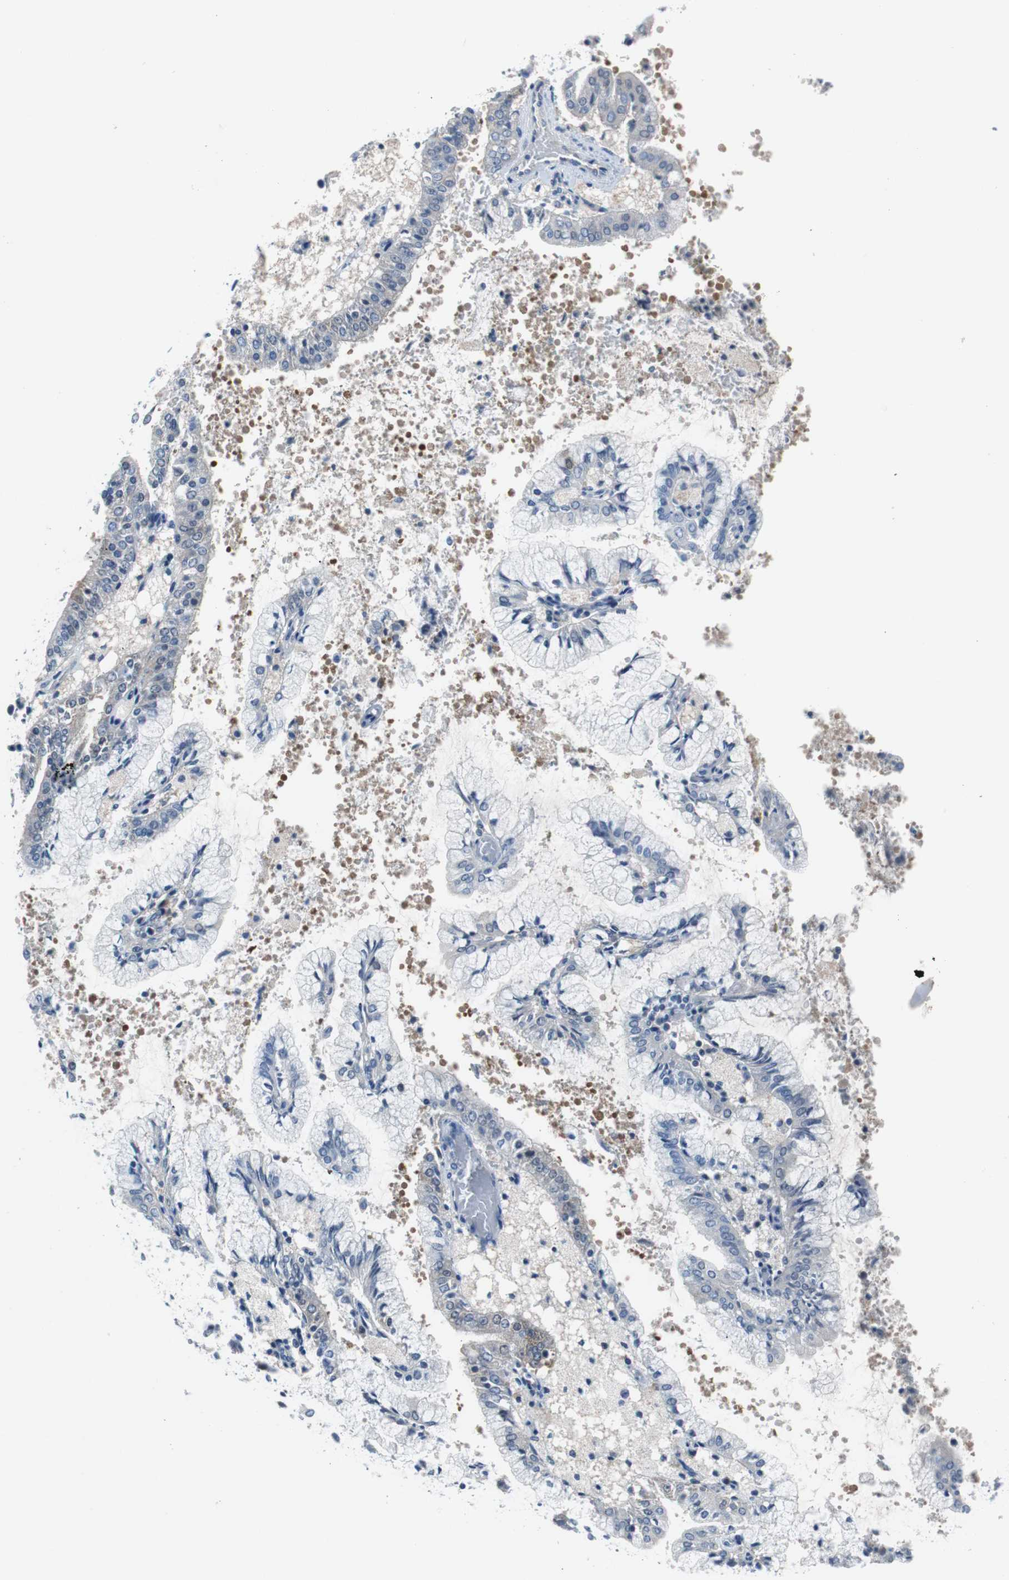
{"staining": {"intensity": "negative", "quantity": "none", "location": "none"}, "tissue": "endometrial cancer", "cell_type": "Tumor cells", "image_type": "cancer", "snomed": [{"axis": "morphology", "description": "Adenocarcinoma, NOS"}, {"axis": "topography", "description": "Endometrium"}], "caption": "There is no significant expression in tumor cells of endometrial cancer (adenocarcinoma). (Brightfield microscopy of DAB (3,3'-diaminobenzidine) IHC at high magnification).", "gene": "EEF2K", "patient": {"sex": "female", "age": 63}}